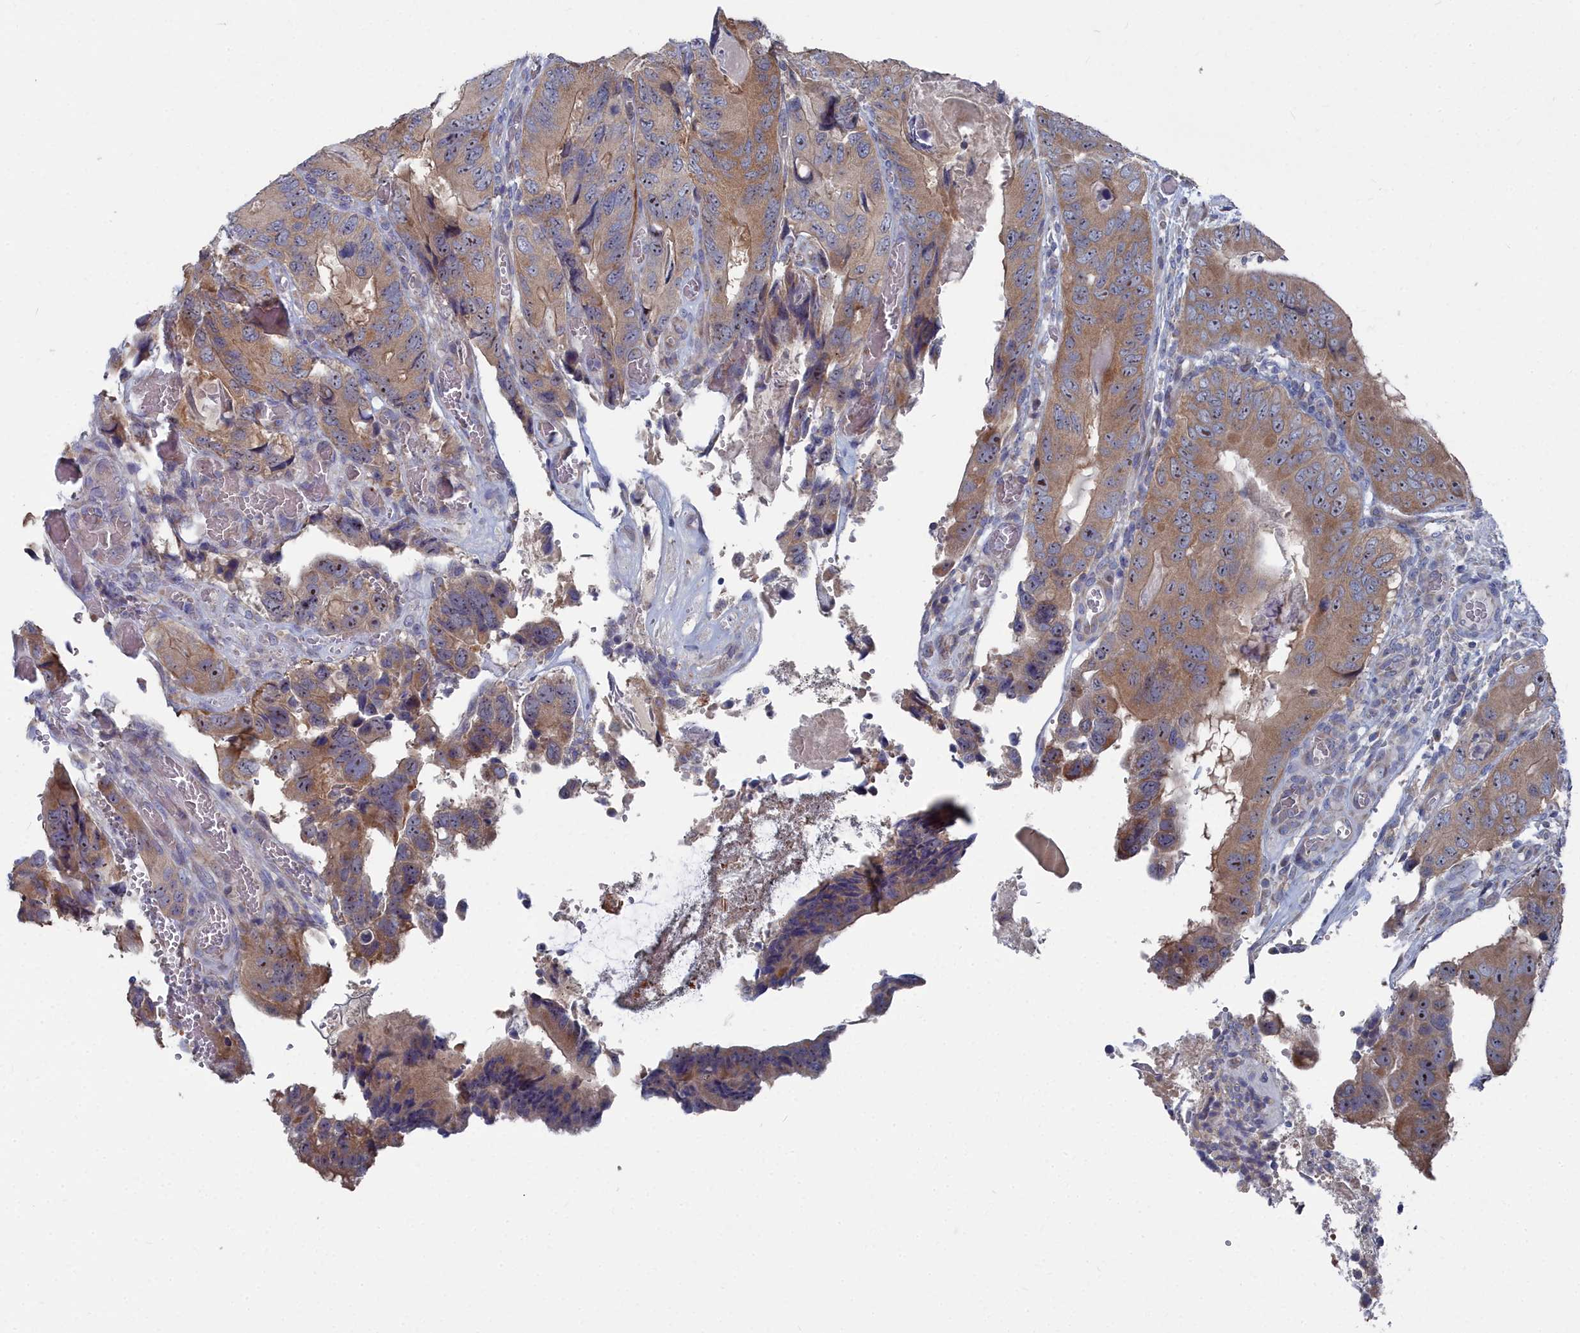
{"staining": {"intensity": "moderate", "quantity": ">75%", "location": "cytoplasmic/membranous"}, "tissue": "colorectal cancer", "cell_type": "Tumor cells", "image_type": "cancer", "snomed": [{"axis": "morphology", "description": "Adenocarcinoma, NOS"}, {"axis": "topography", "description": "Colon"}], "caption": "Tumor cells exhibit medium levels of moderate cytoplasmic/membranous positivity in approximately >75% of cells in colorectal cancer (adenocarcinoma).", "gene": "CCDC149", "patient": {"sex": "male", "age": 84}}